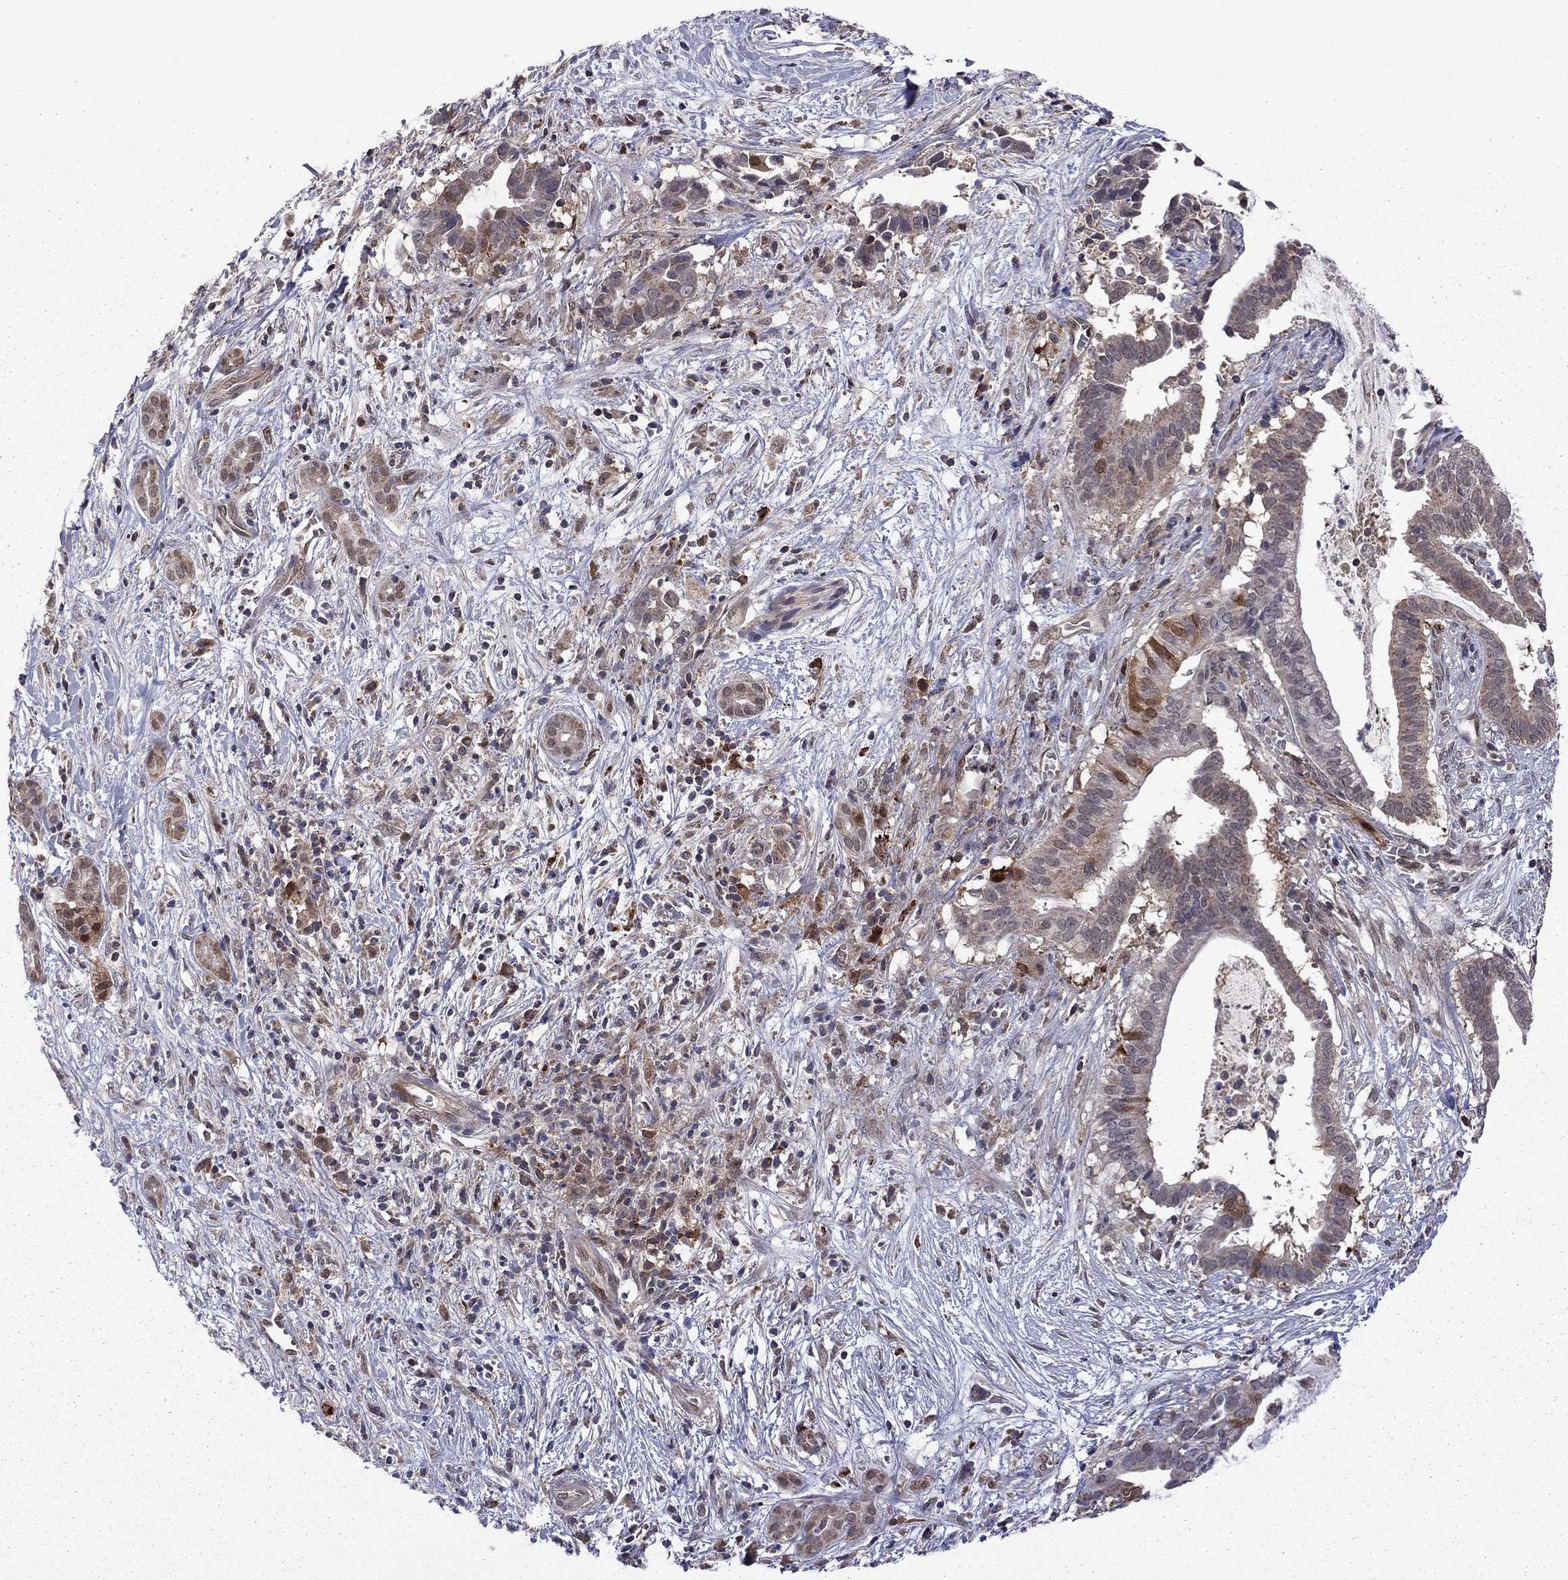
{"staining": {"intensity": "weak", "quantity": "25%-75%", "location": "cytoplasmic/membranous"}, "tissue": "pancreatic cancer", "cell_type": "Tumor cells", "image_type": "cancer", "snomed": [{"axis": "morphology", "description": "Adenocarcinoma, NOS"}, {"axis": "topography", "description": "Pancreas"}], "caption": "Protein staining of adenocarcinoma (pancreatic) tissue exhibits weak cytoplasmic/membranous staining in approximately 25%-75% of tumor cells.", "gene": "GPAA1", "patient": {"sex": "male", "age": 61}}